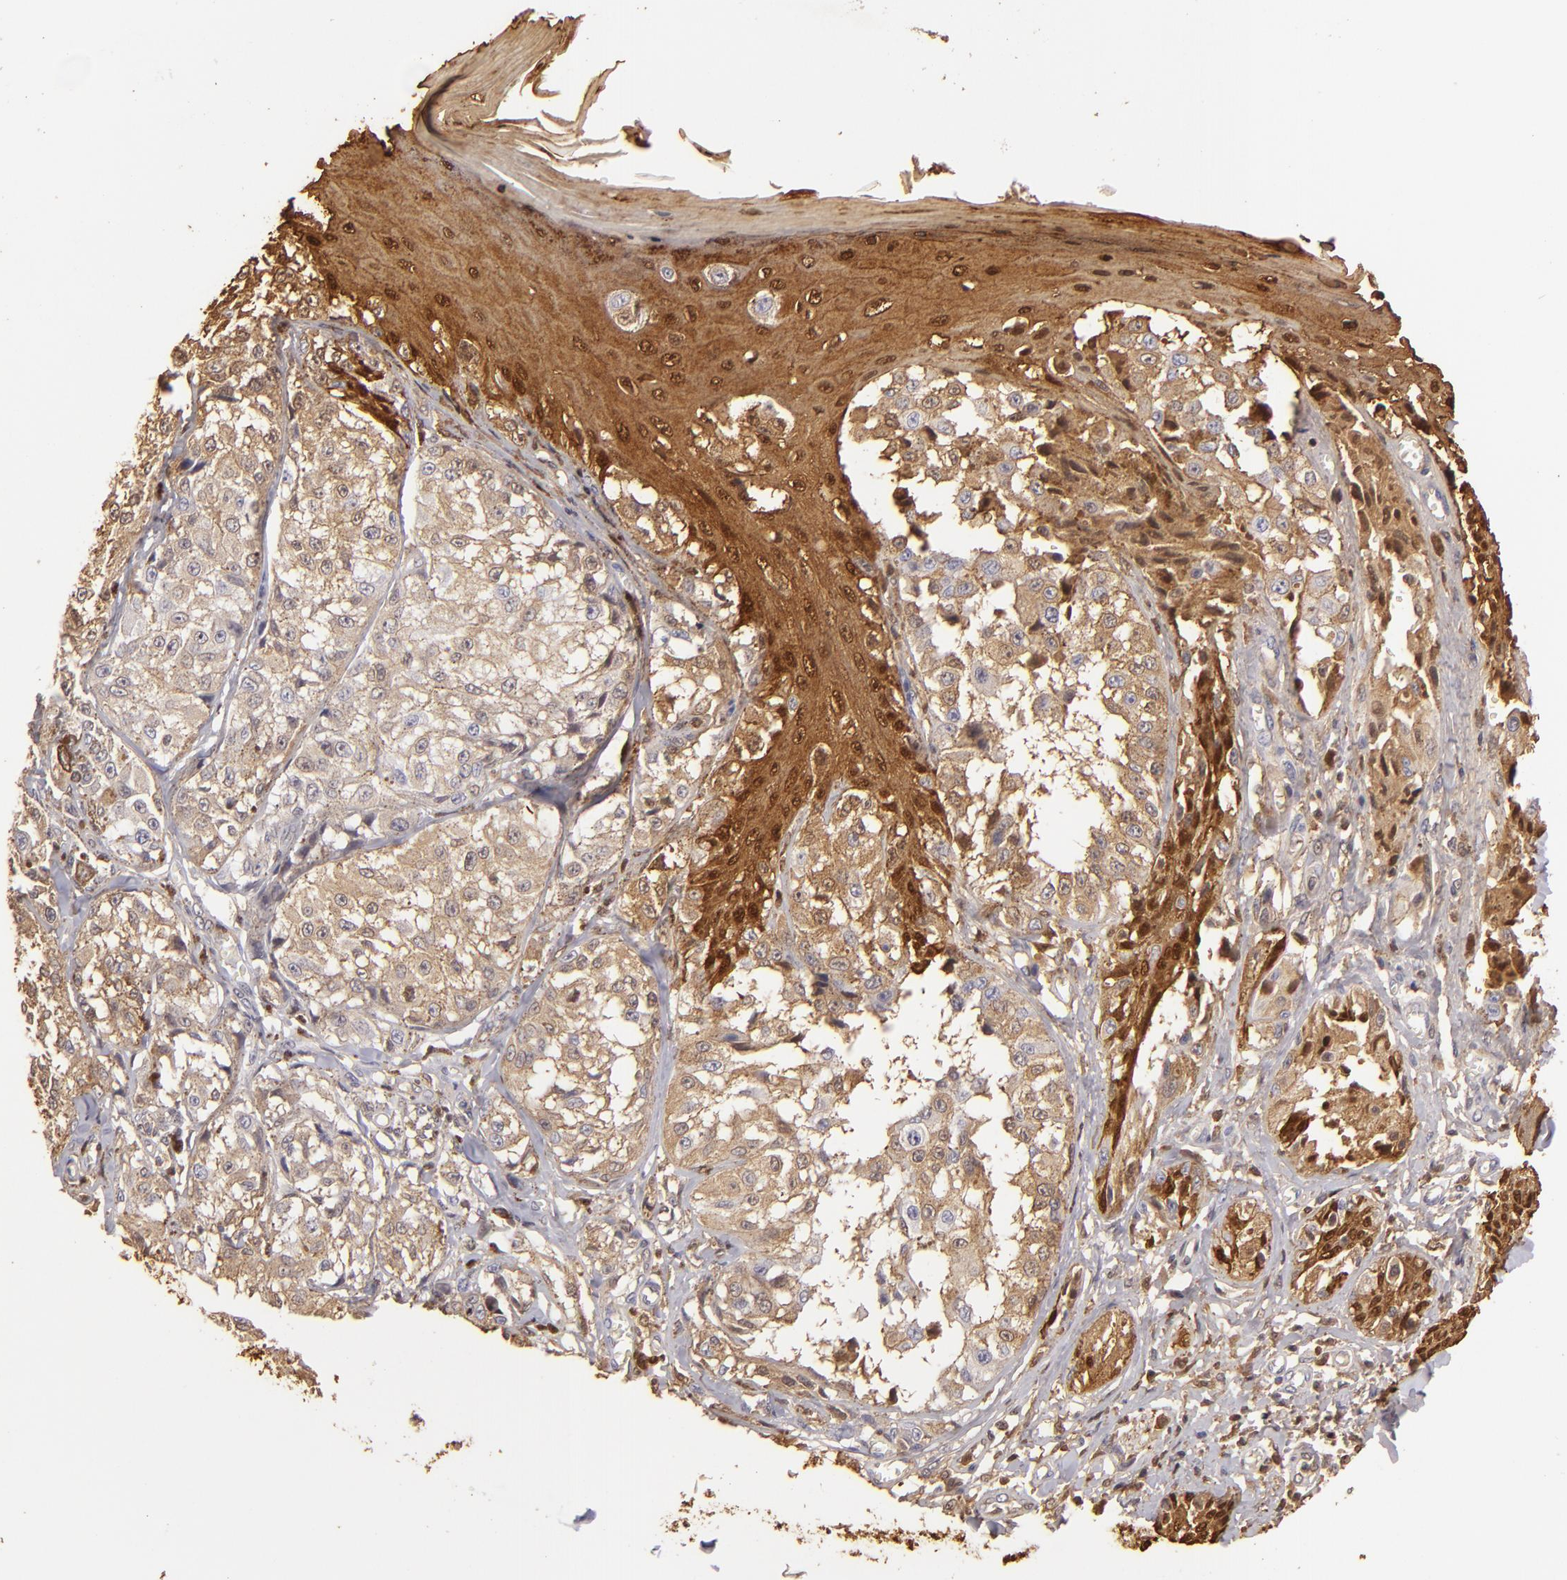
{"staining": {"intensity": "weak", "quantity": "25%-75%", "location": "cytoplasmic/membranous,nuclear"}, "tissue": "melanoma", "cell_type": "Tumor cells", "image_type": "cancer", "snomed": [{"axis": "morphology", "description": "Malignant melanoma, NOS"}, {"axis": "topography", "description": "Skin"}], "caption": "Immunohistochemical staining of malignant melanoma exhibits low levels of weak cytoplasmic/membranous and nuclear expression in approximately 25%-75% of tumor cells.", "gene": "S100A2", "patient": {"sex": "female", "age": 82}}